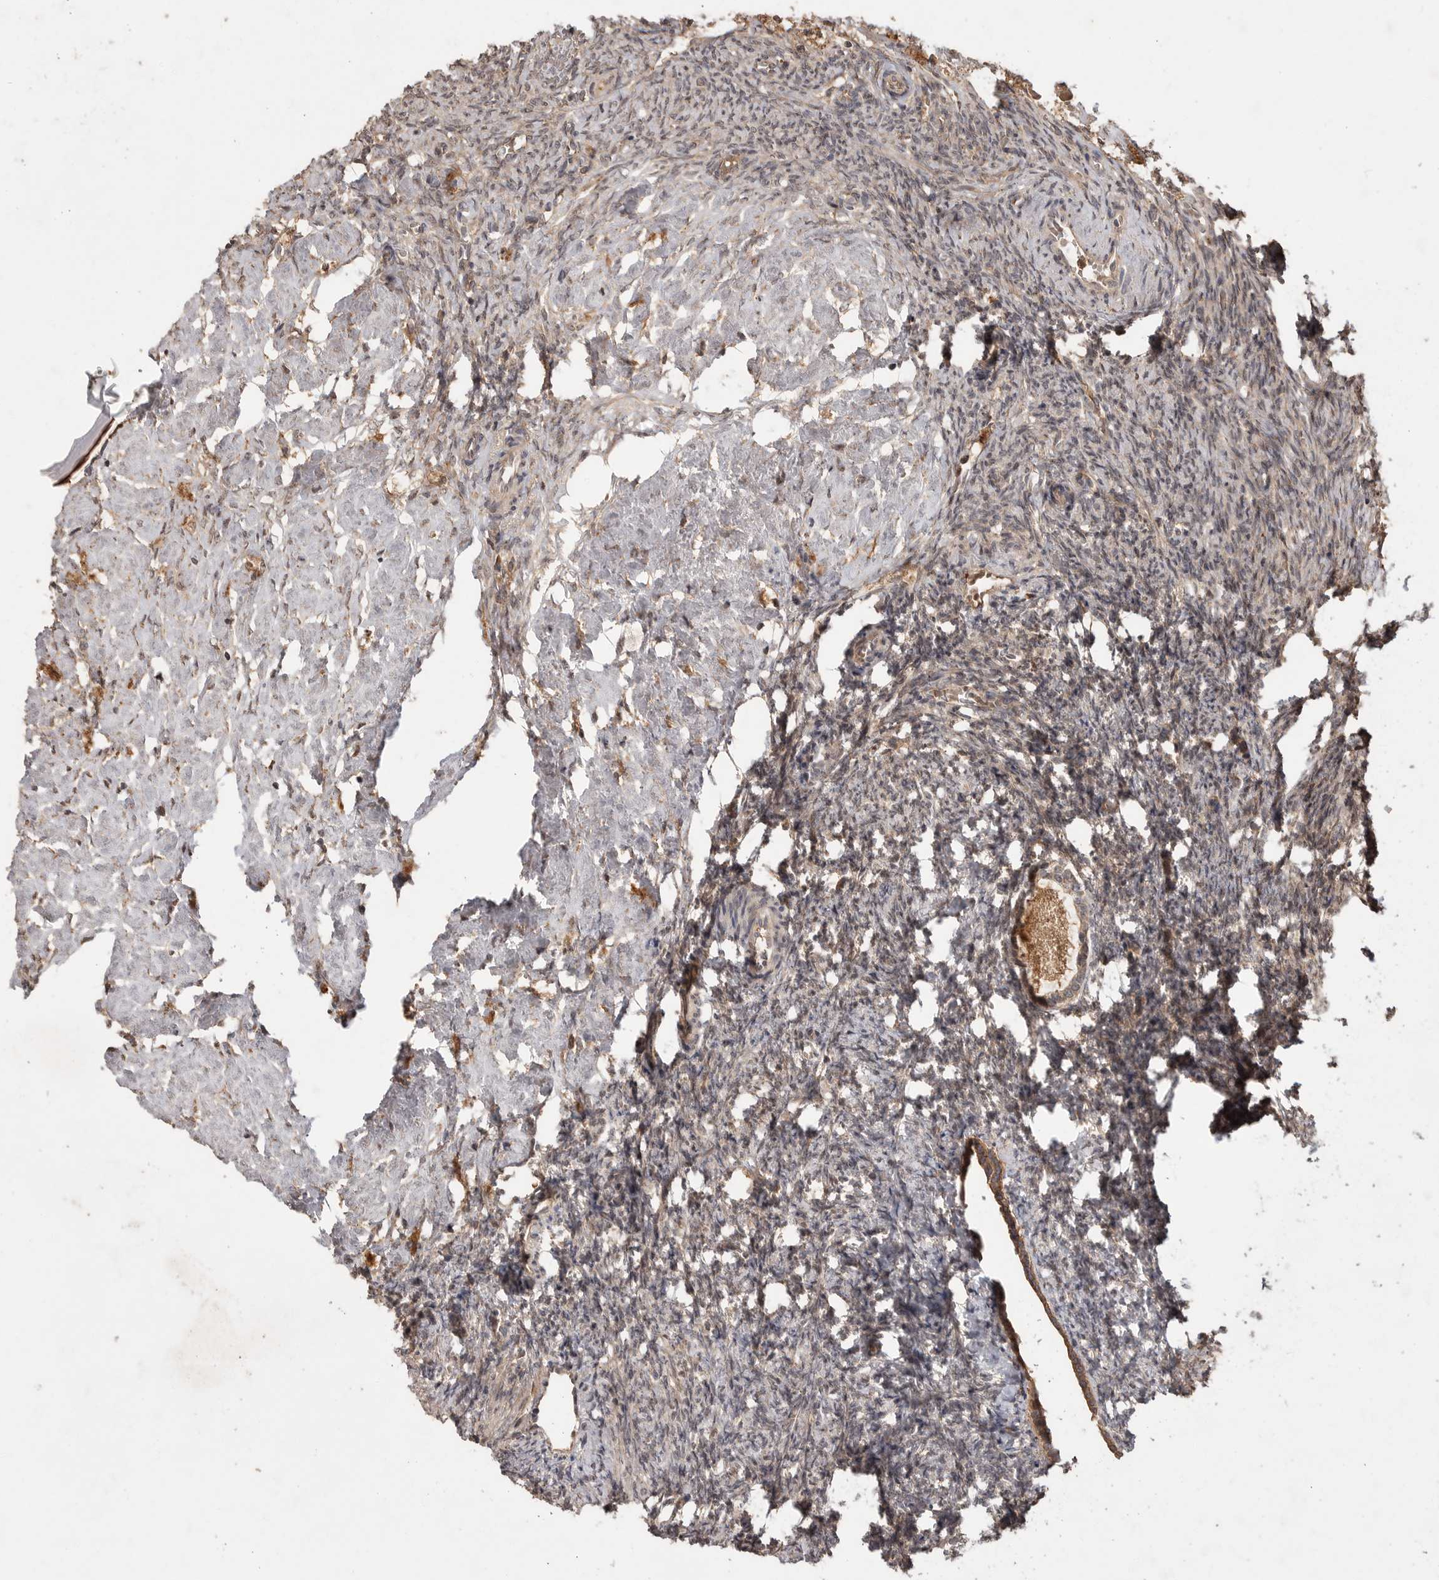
{"staining": {"intensity": "weak", "quantity": ">75%", "location": "cytoplasmic/membranous"}, "tissue": "ovary", "cell_type": "Ovarian stroma cells", "image_type": "normal", "snomed": [{"axis": "morphology", "description": "Normal tissue, NOS"}, {"axis": "topography", "description": "Ovary"}], "caption": "Immunohistochemical staining of normal human ovary reveals low levels of weak cytoplasmic/membranous expression in about >75% of ovarian stroma cells.", "gene": "VN1R4", "patient": {"sex": "female", "age": 41}}